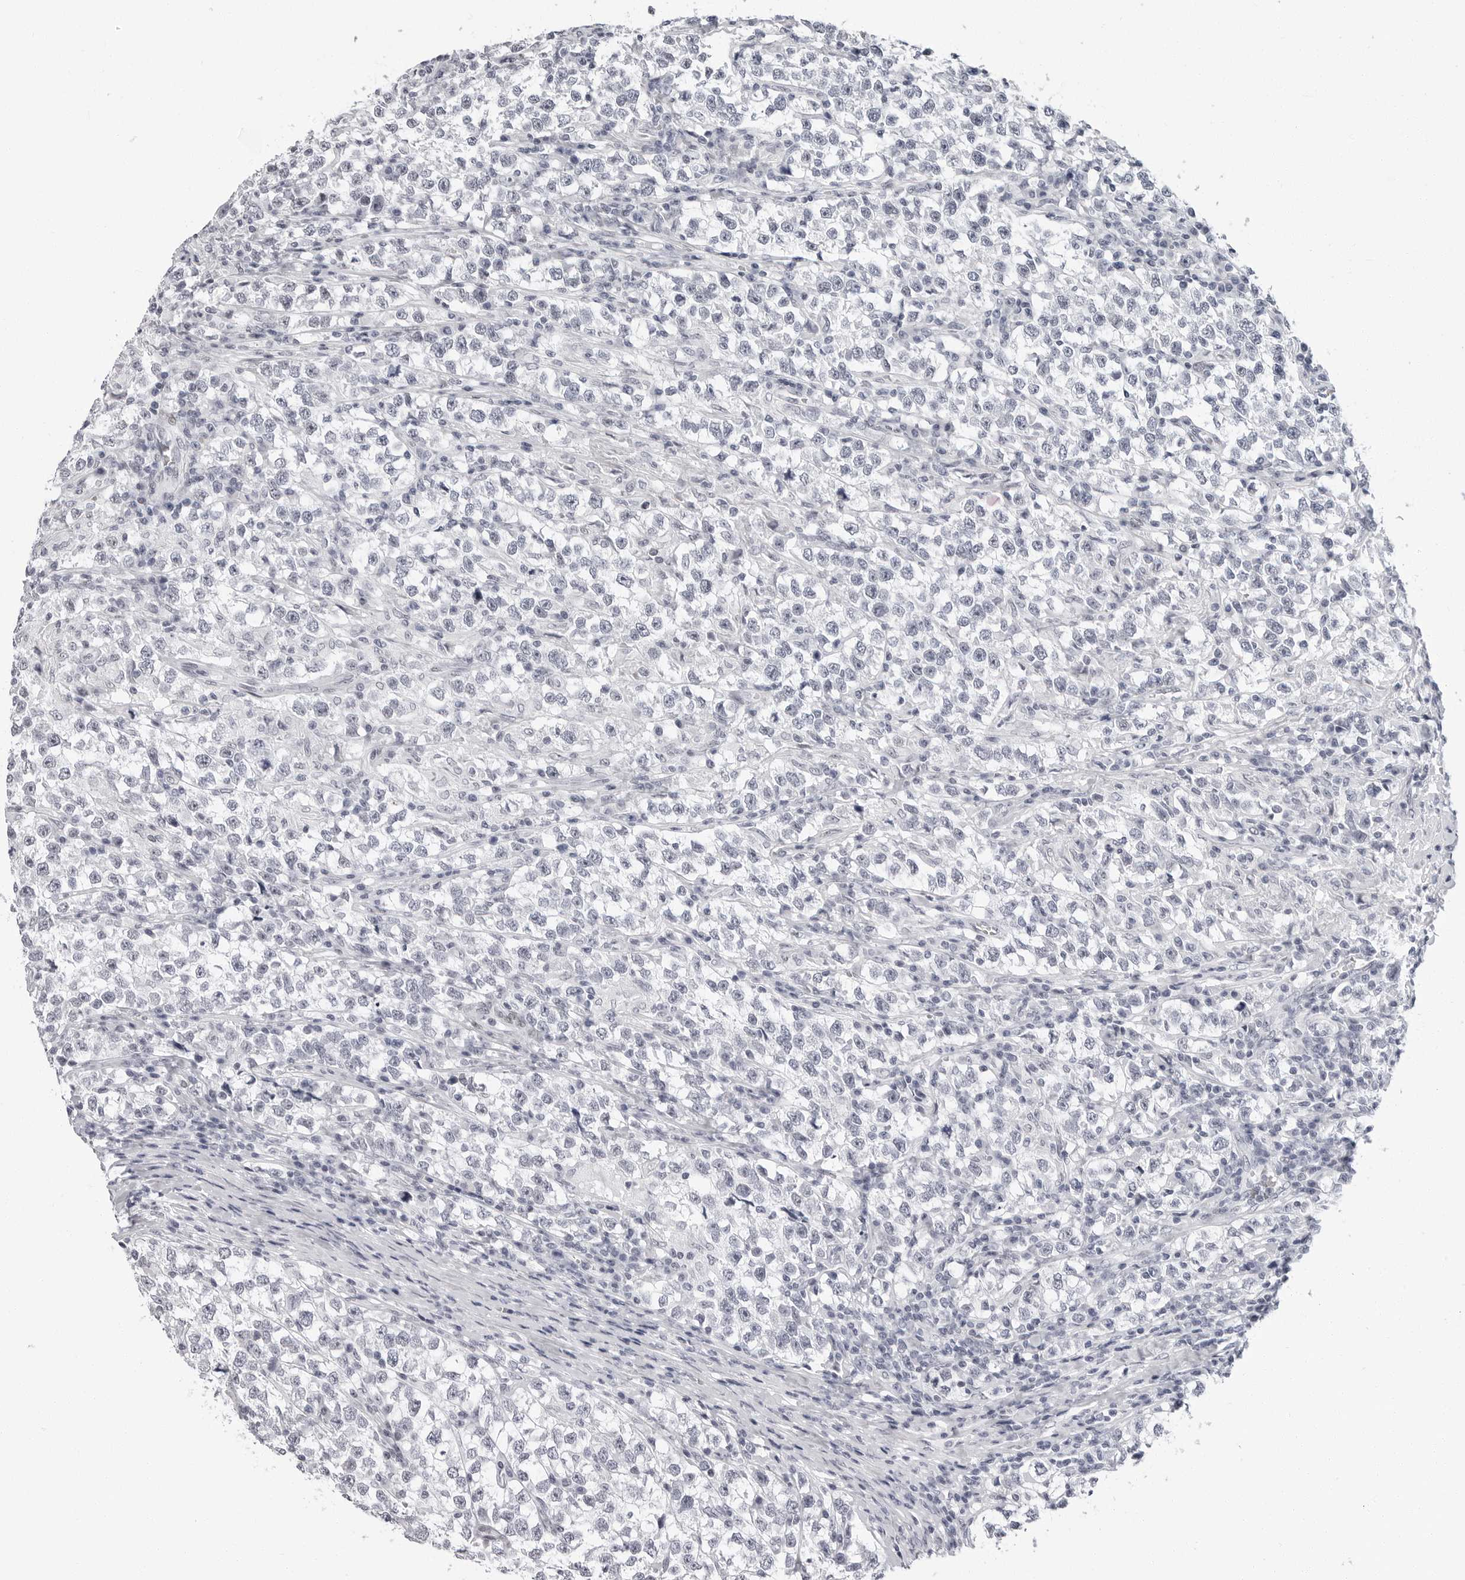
{"staining": {"intensity": "negative", "quantity": "none", "location": "none"}, "tissue": "testis cancer", "cell_type": "Tumor cells", "image_type": "cancer", "snomed": [{"axis": "morphology", "description": "Normal tissue, NOS"}, {"axis": "morphology", "description": "Seminoma, NOS"}, {"axis": "topography", "description": "Testis"}], "caption": "Photomicrograph shows no protein expression in tumor cells of testis cancer tissue.", "gene": "VEZF1", "patient": {"sex": "male", "age": 43}}